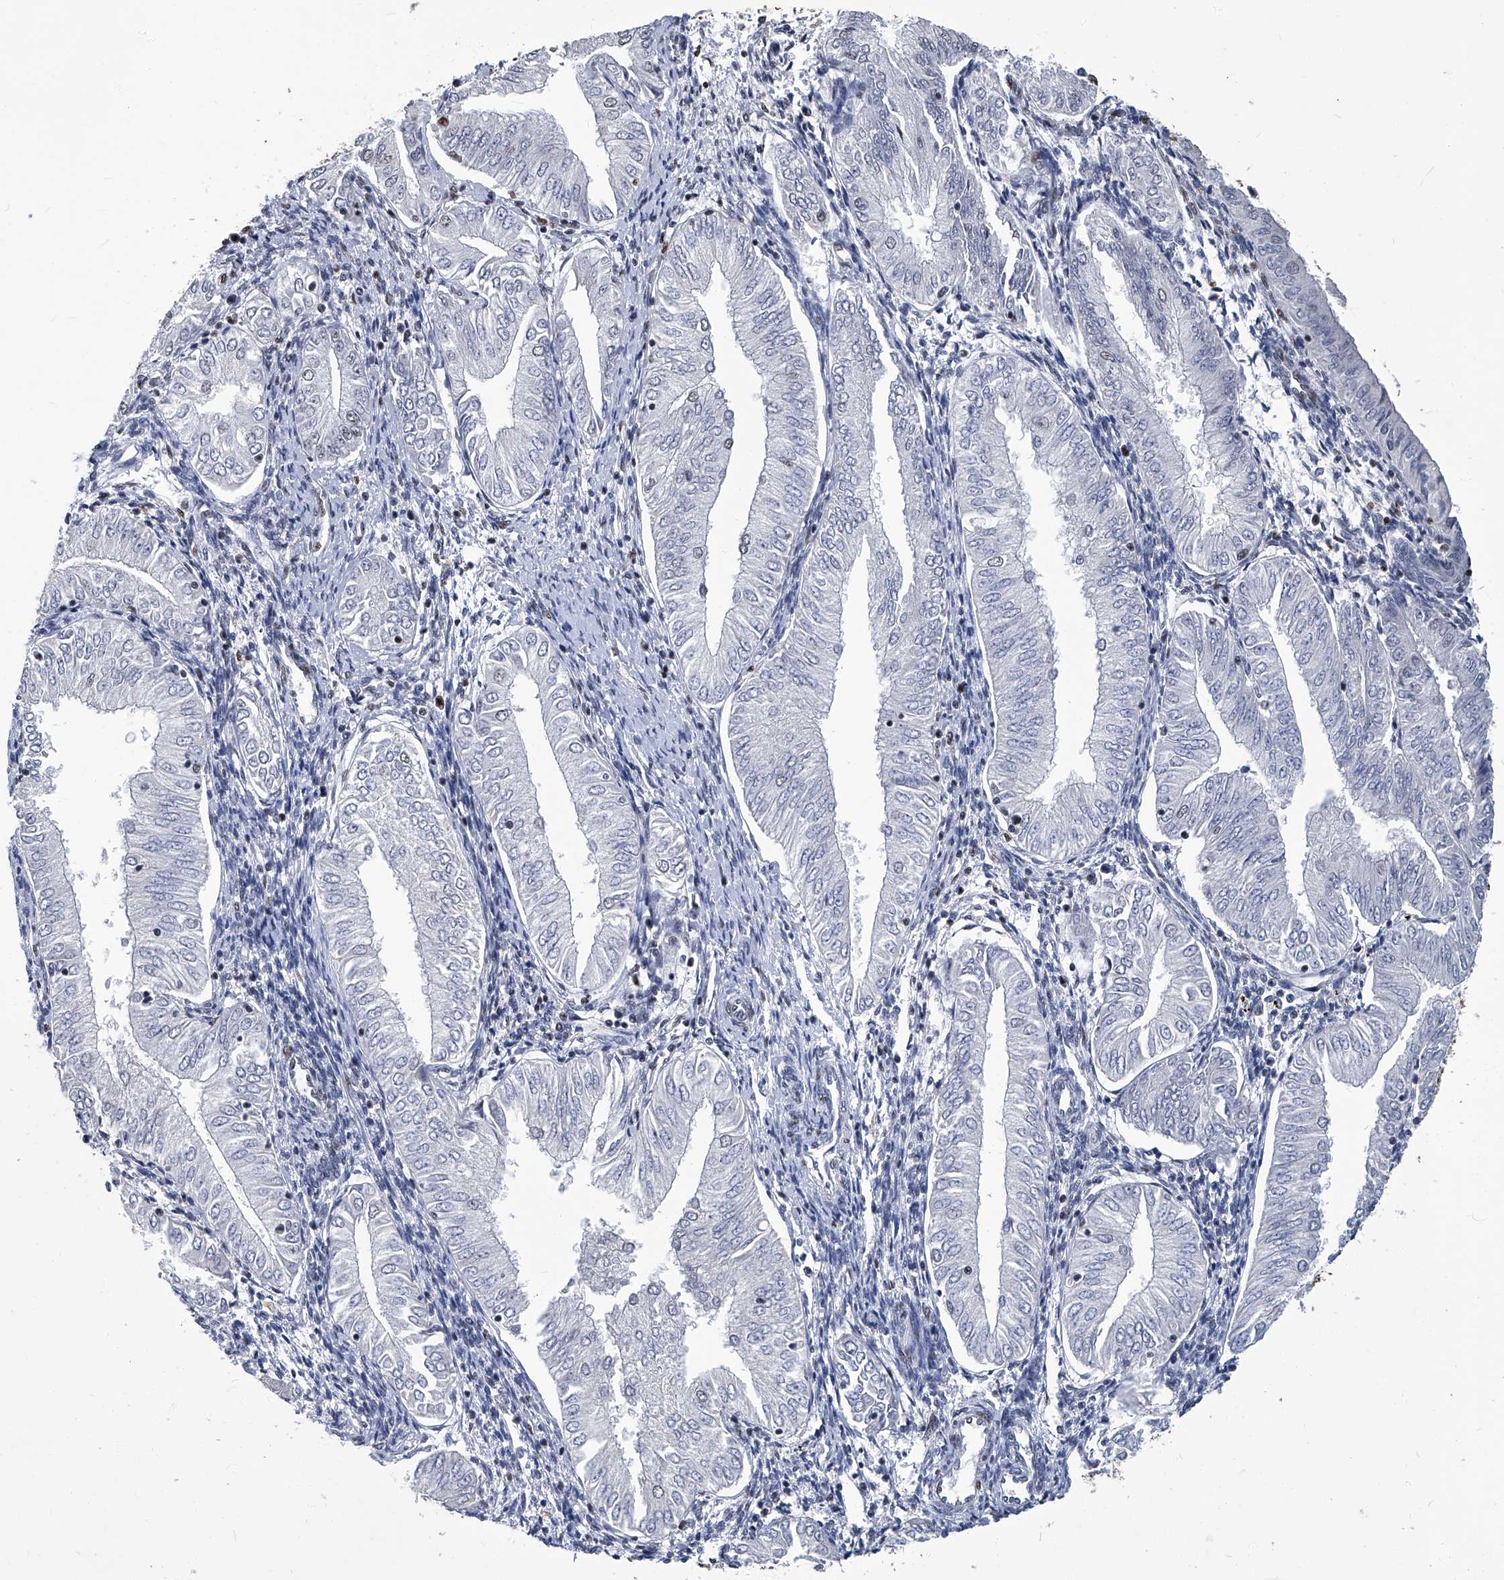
{"staining": {"intensity": "moderate", "quantity": "<25%", "location": "nuclear"}, "tissue": "endometrial cancer", "cell_type": "Tumor cells", "image_type": "cancer", "snomed": [{"axis": "morphology", "description": "Adenocarcinoma, NOS"}, {"axis": "topography", "description": "Endometrium"}], "caption": "Immunohistochemical staining of endometrial cancer (adenocarcinoma) shows moderate nuclear protein positivity in approximately <25% of tumor cells.", "gene": "HBP1", "patient": {"sex": "female", "age": 53}}